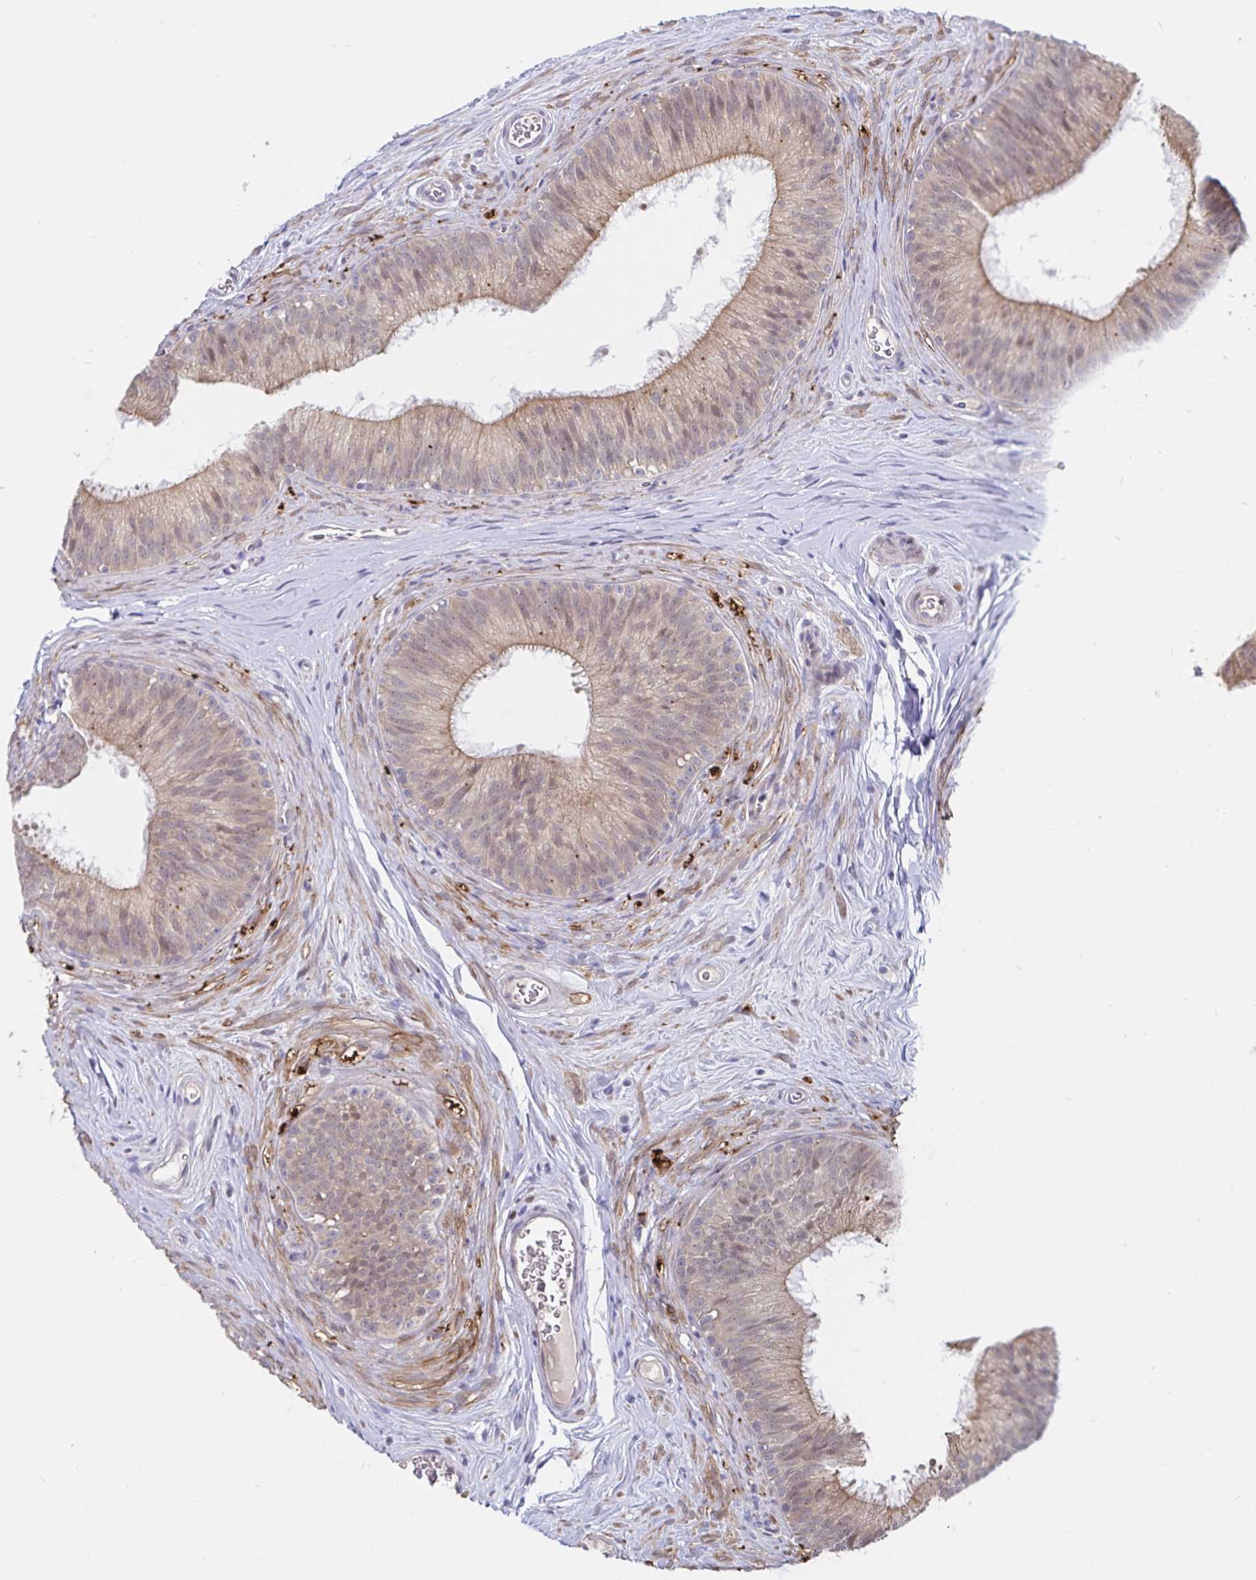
{"staining": {"intensity": "moderate", "quantity": ">75%", "location": "cytoplasmic/membranous"}, "tissue": "epididymis", "cell_type": "Glandular cells", "image_type": "normal", "snomed": [{"axis": "morphology", "description": "Normal tissue, NOS"}, {"axis": "topography", "description": "Epididymis"}], "caption": "A histopathology image of human epididymis stained for a protein shows moderate cytoplasmic/membranous brown staining in glandular cells.", "gene": "ATP2A2", "patient": {"sex": "male", "age": 24}}